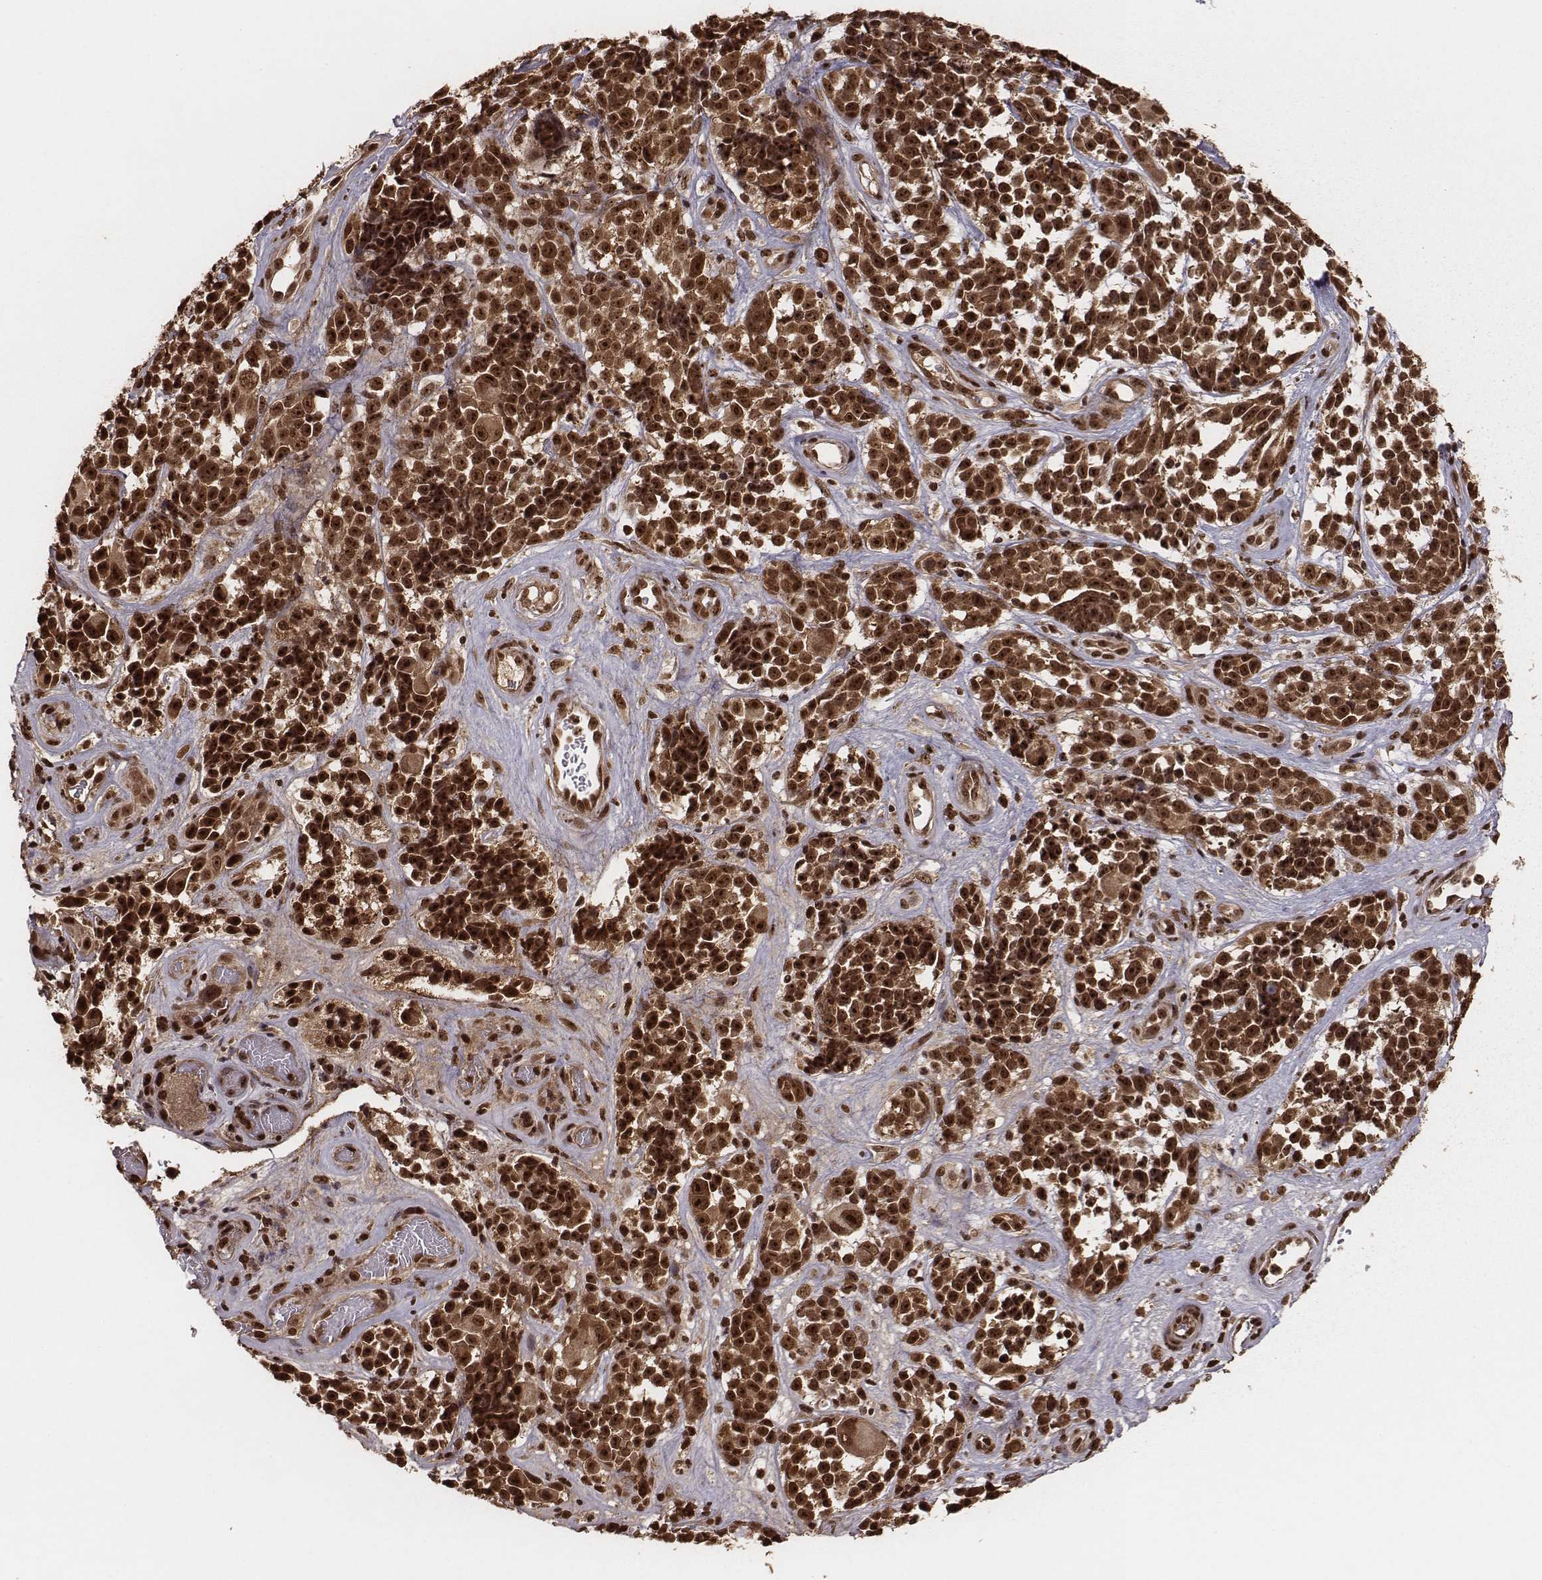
{"staining": {"intensity": "strong", "quantity": ">75%", "location": "cytoplasmic/membranous,nuclear"}, "tissue": "melanoma", "cell_type": "Tumor cells", "image_type": "cancer", "snomed": [{"axis": "morphology", "description": "Malignant melanoma, NOS"}, {"axis": "topography", "description": "Skin"}], "caption": "Melanoma stained with a brown dye reveals strong cytoplasmic/membranous and nuclear positive positivity in about >75% of tumor cells.", "gene": "NFX1", "patient": {"sex": "female", "age": 88}}